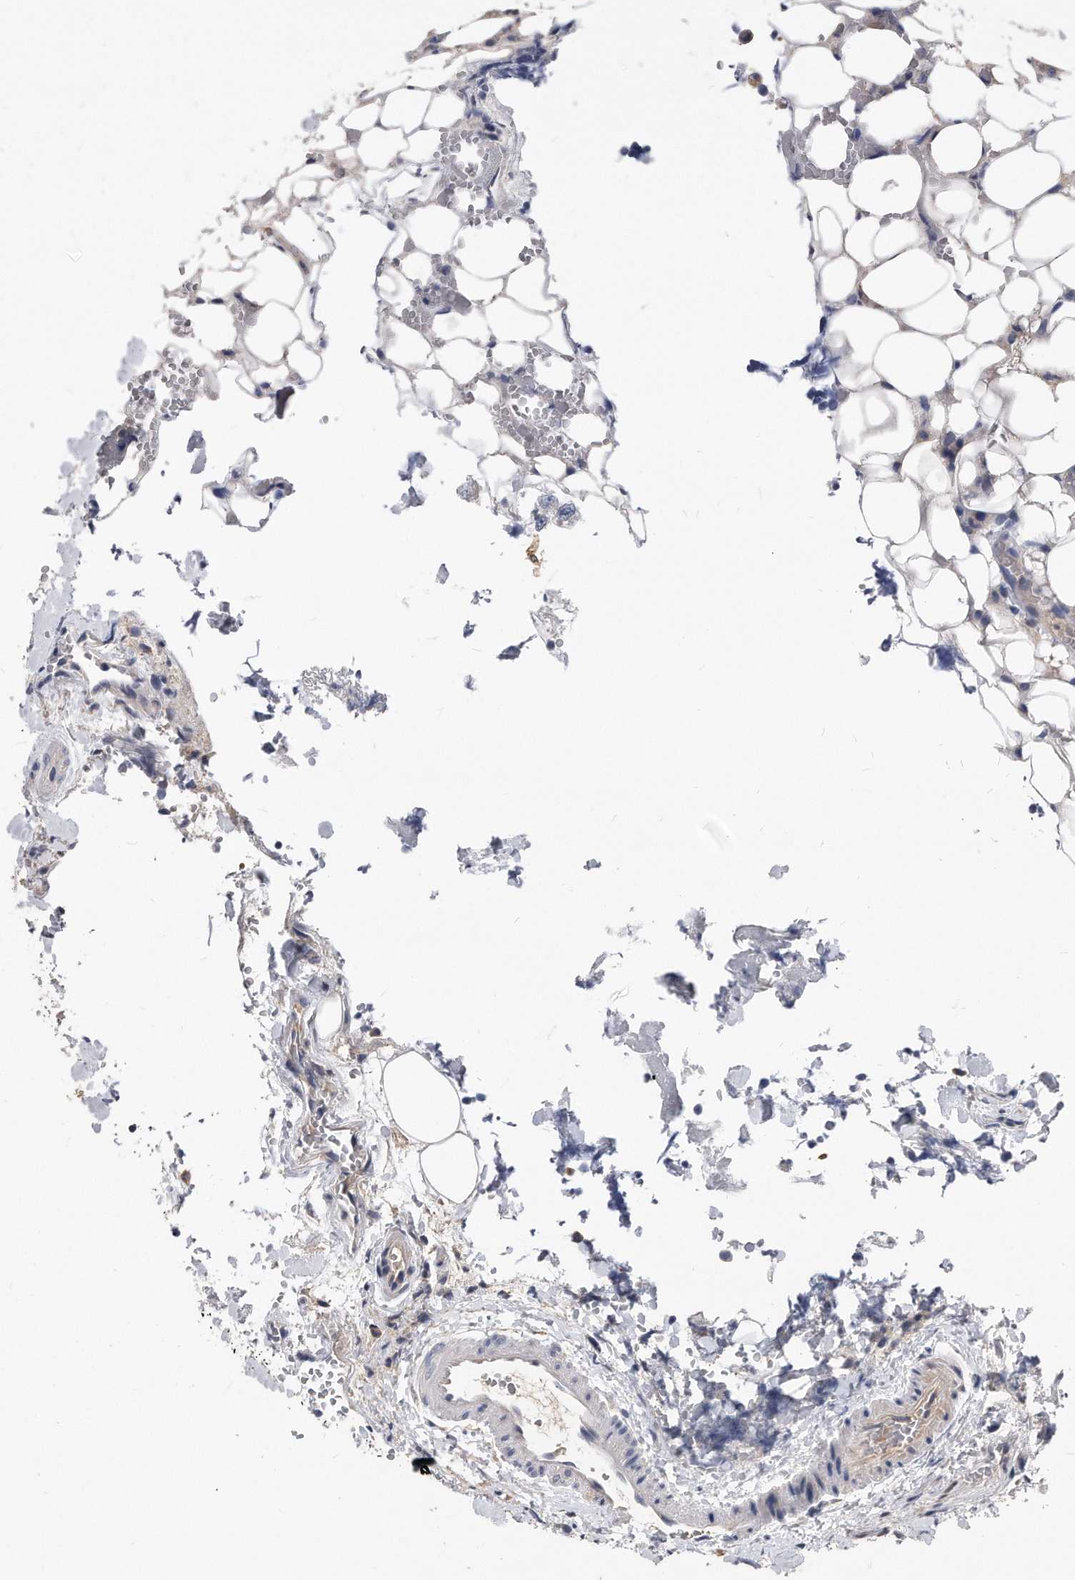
{"staining": {"intensity": "negative", "quantity": "none", "location": "none"}, "tissue": "lymphoma", "cell_type": "Tumor cells", "image_type": "cancer", "snomed": [{"axis": "morphology", "description": "Malignant lymphoma, non-Hodgkin's type, High grade"}, {"axis": "topography", "description": "Lymph node"}], "caption": "There is no significant expression in tumor cells of high-grade malignant lymphoma, non-Hodgkin's type. (DAB (3,3'-diaminobenzidine) IHC with hematoxylin counter stain).", "gene": "IL20RA", "patient": {"sex": "male", "age": 13}}